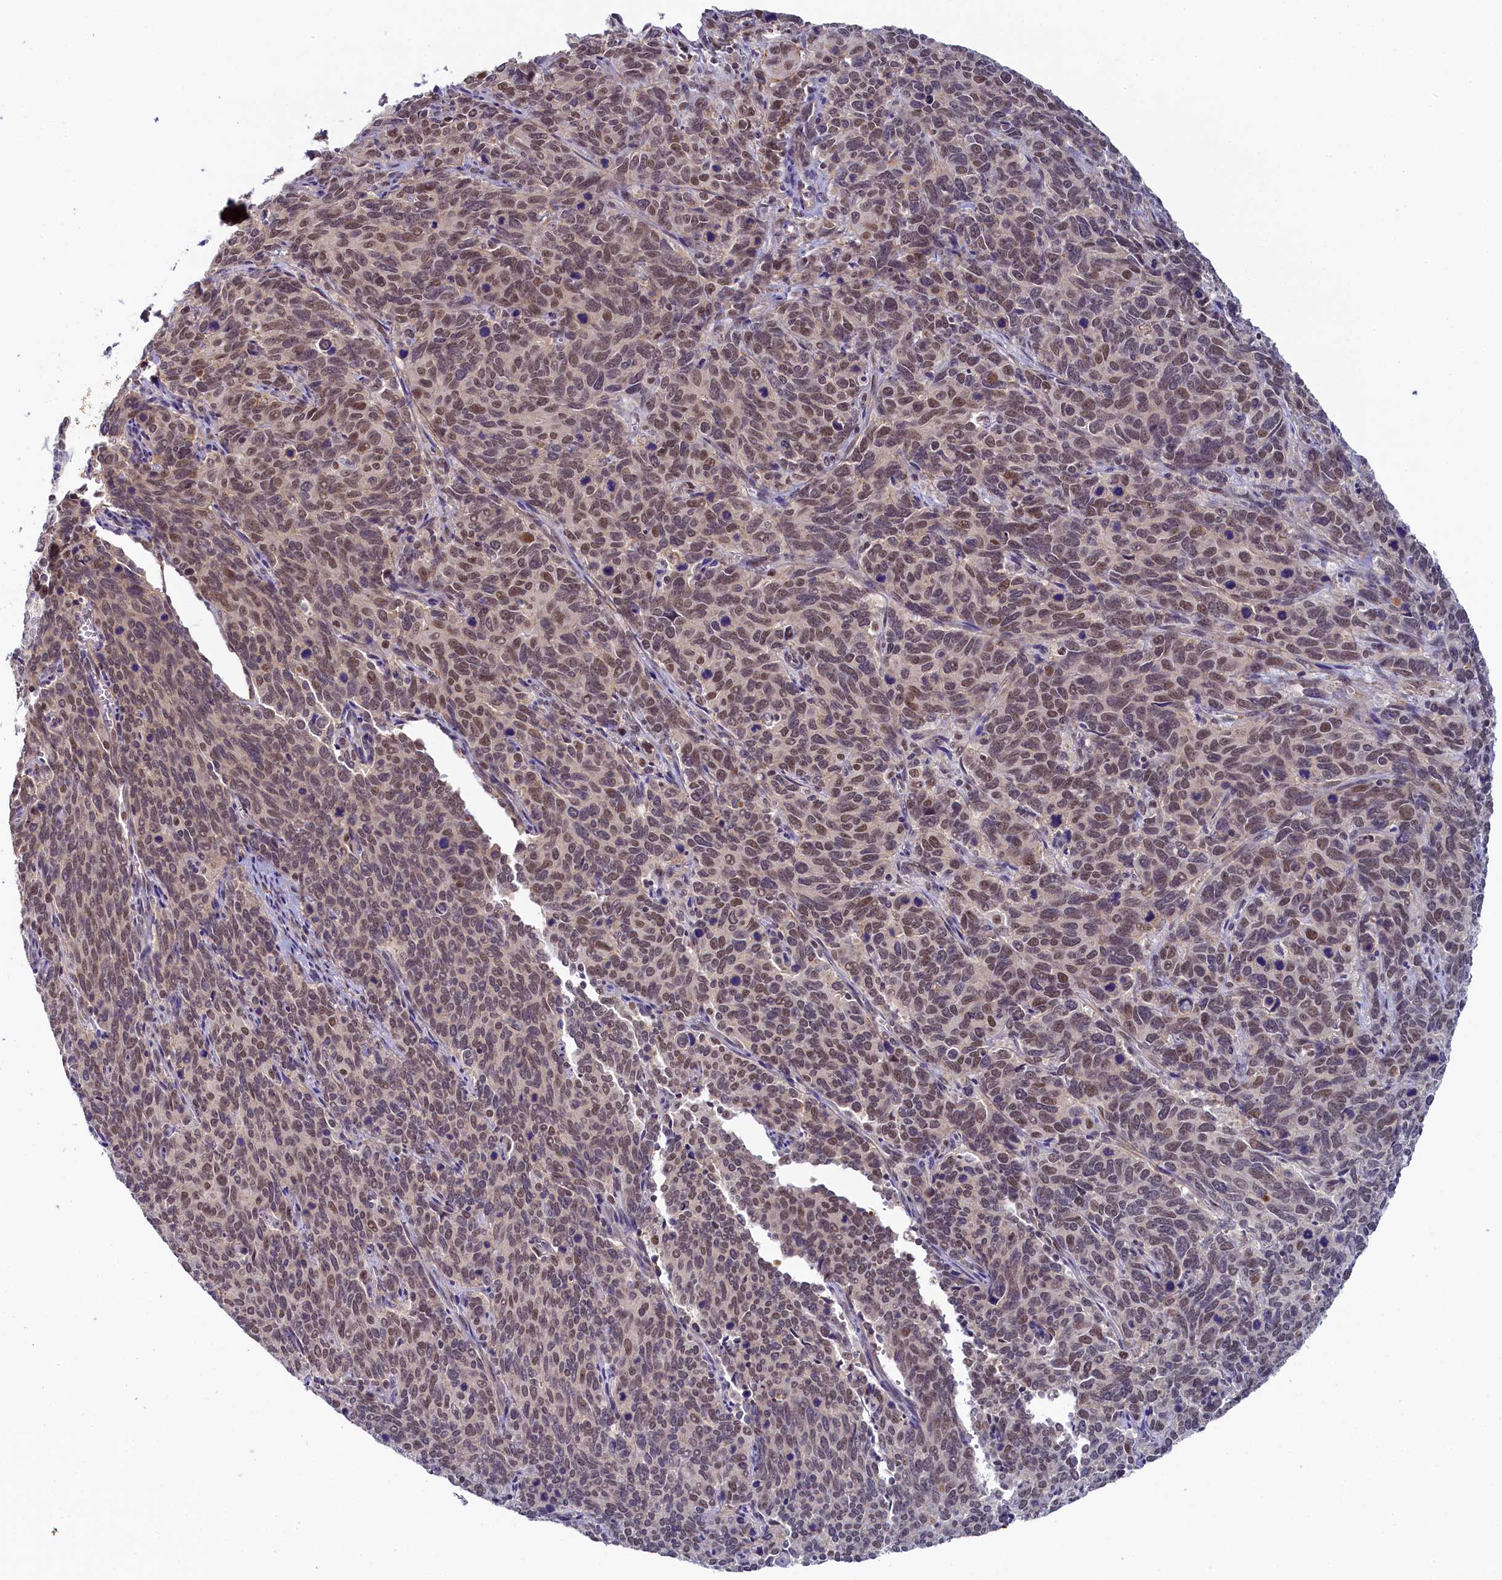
{"staining": {"intensity": "moderate", "quantity": ">75%", "location": "nuclear"}, "tissue": "cervical cancer", "cell_type": "Tumor cells", "image_type": "cancer", "snomed": [{"axis": "morphology", "description": "Squamous cell carcinoma, NOS"}, {"axis": "topography", "description": "Cervix"}], "caption": "IHC photomicrograph of human squamous cell carcinoma (cervical) stained for a protein (brown), which displays medium levels of moderate nuclear expression in about >75% of tumor cells.", "gene": "INTS14", "patient": {"sex": "female", "age": 60}}